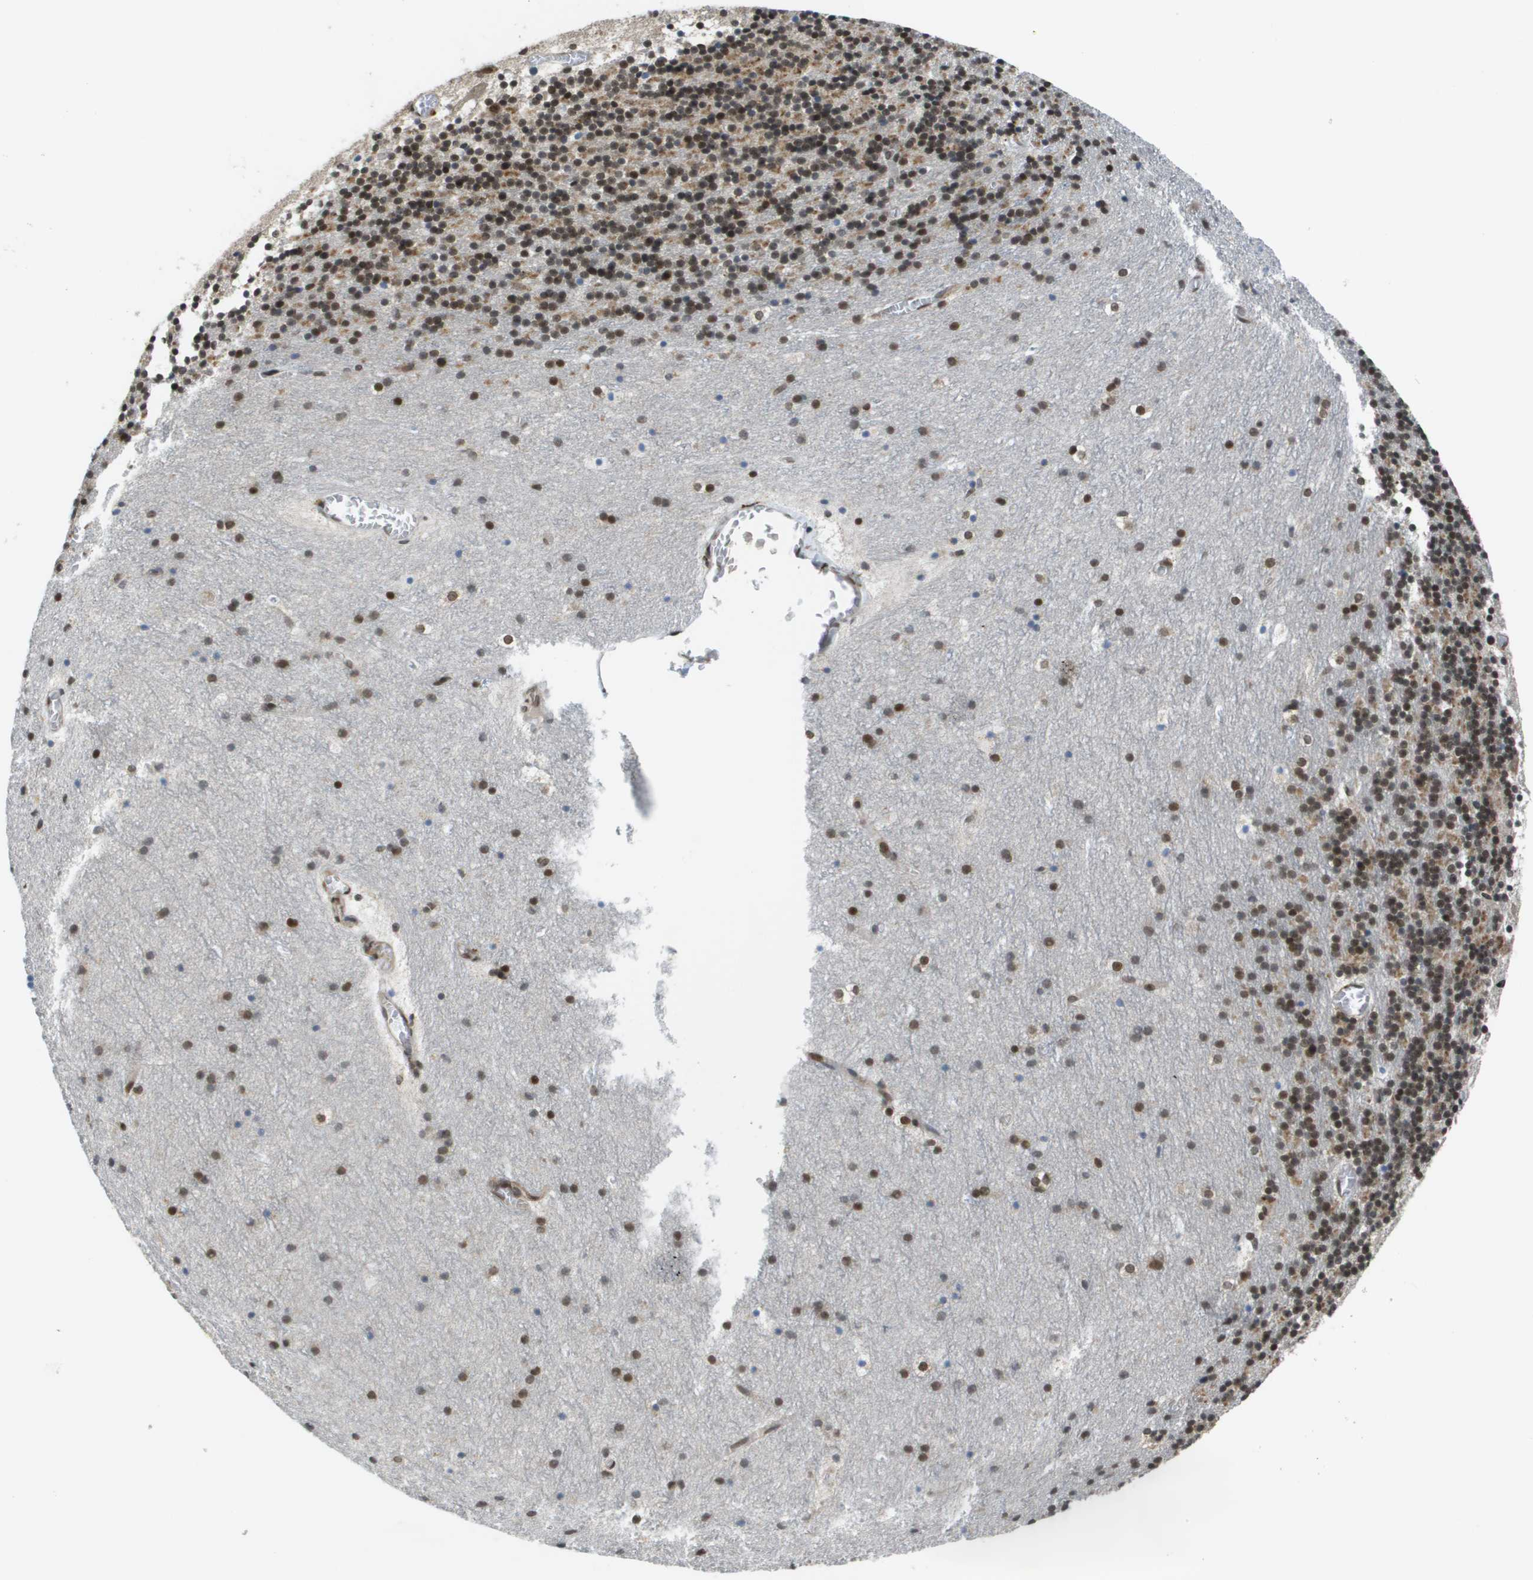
{"staining": {"intensity": "strong", "quantity": "25%-75%", "location": "nuclear"}, "tissue": "cerebellum", "cell_type": "Cells in granular layer", "image_type": "normal", "snomed": [{"axis": "morphology", "description": "Normal tissue, NOS"}, {"axis": "topography", "description": "Cerebellum"}], "caption": "IHC staining of unremarkable cerebellum, which reveals high levels of strong nuclear staining in approximately 25%-75% of cells in granular layer indicating strong nuclear protein staining. The staining was performed using DAB (brown) for protein detection and nuclei were counterstained in hematoxylin (blue).", "gene": "RECQL4", "patient": {"sex": "male", "age": 45}}